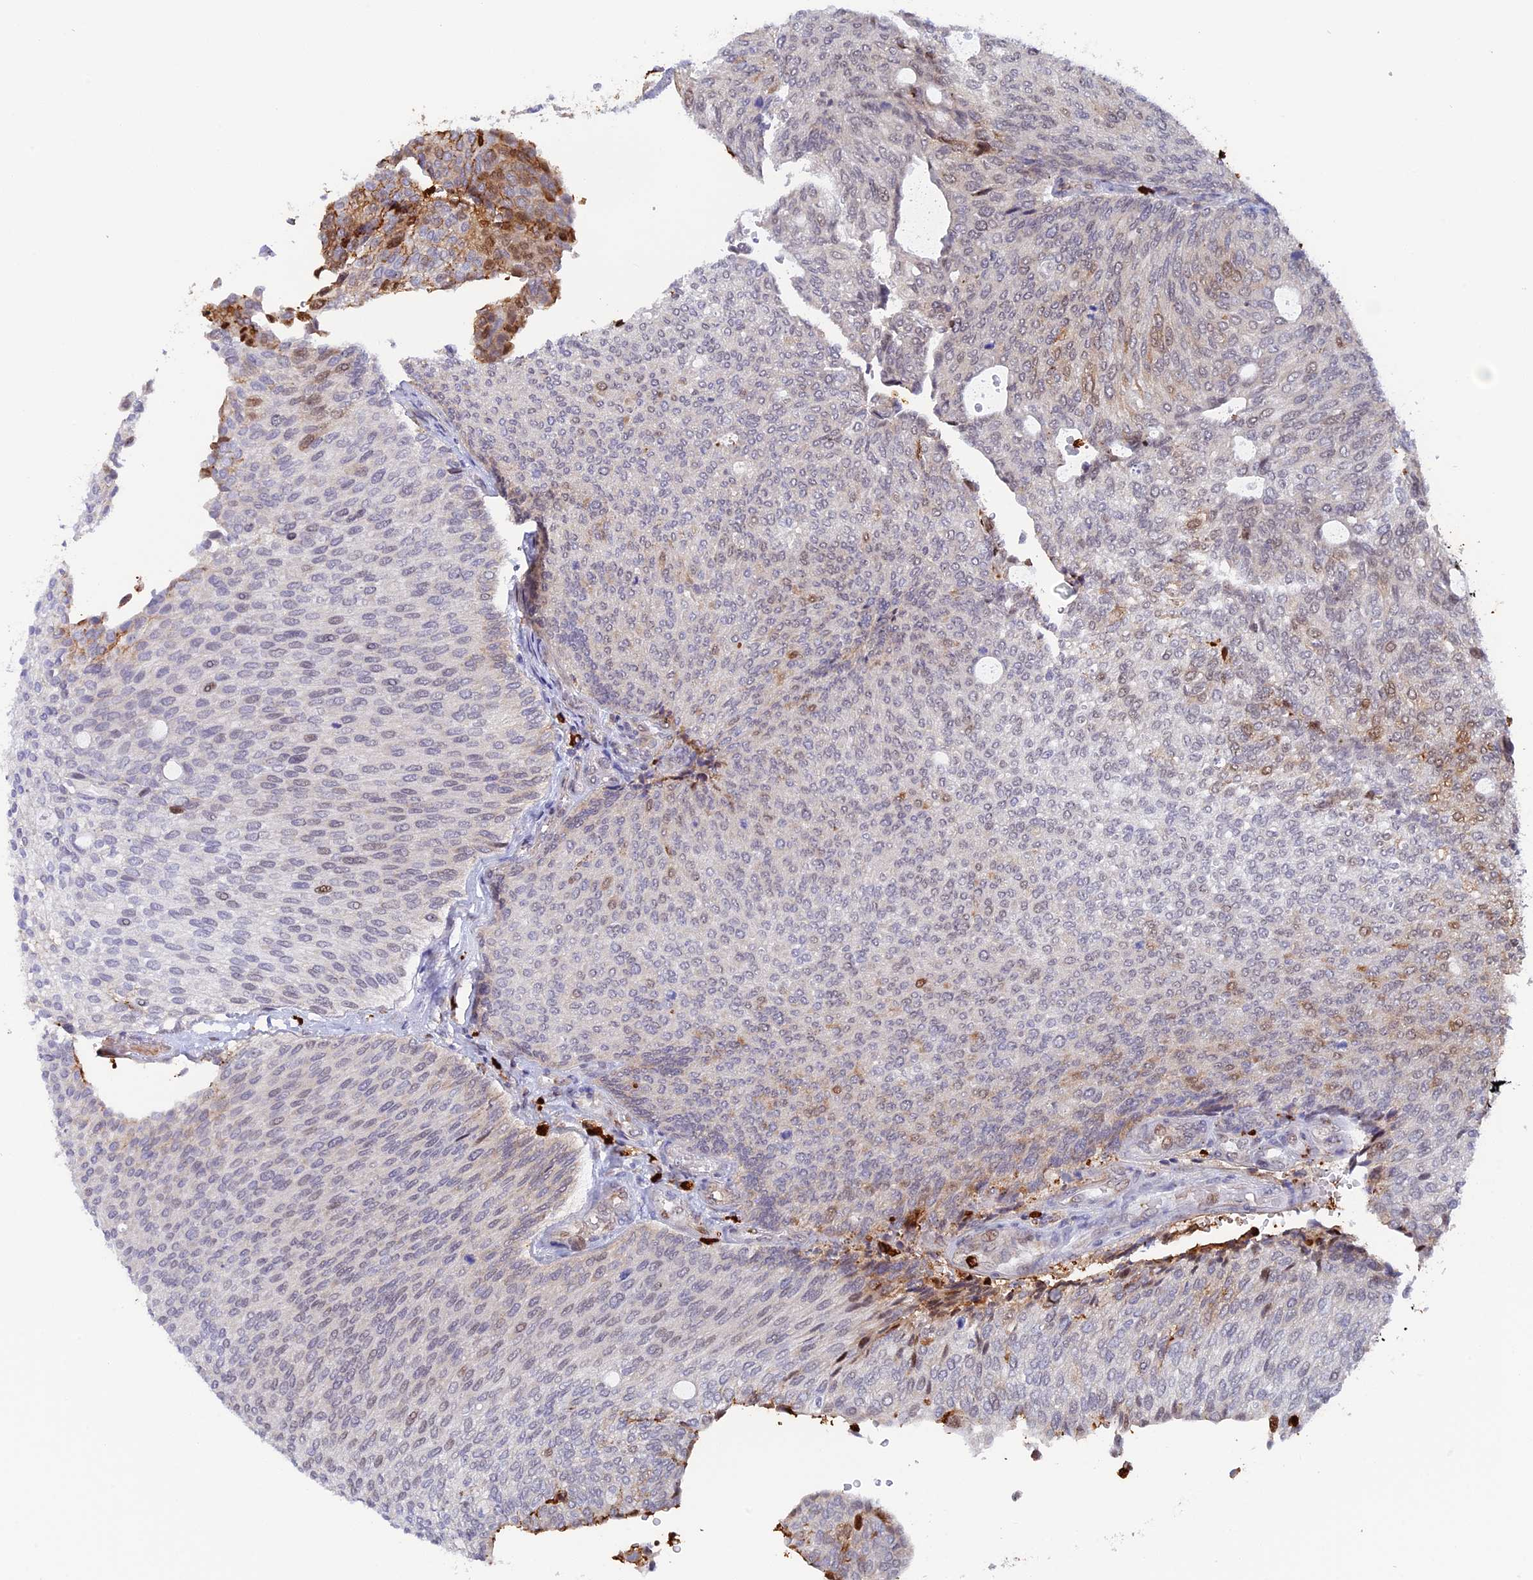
{"staining": {"intensity": "moderate", "quantity": "<25%", "location": "cytoplasmic/membranous,nuclear"}, "tissue": "urothelial cancer", "cell_type": "Tumor cells", "image_type": "cancer", "snomed": [{"axis": "morphology", "description": "Urothelial carcinoma, Low grade"}, {"axis": "topography", "description": "Urinary bladder"}], "caption": "Tumor cells demonstrate low levels of moderate cytoplasmic/membranous and nuclear staining in about <25% of cells in human urothelial carcinoma (low-grade). Using DAB (3,3'-diaminobenzidine) (brown) and hematoxylin (blue) stains, captured at high magnification using brightfield microscopy.", "gene": "SLC26A1", "patient": {"sex": "female", "age": 79}}